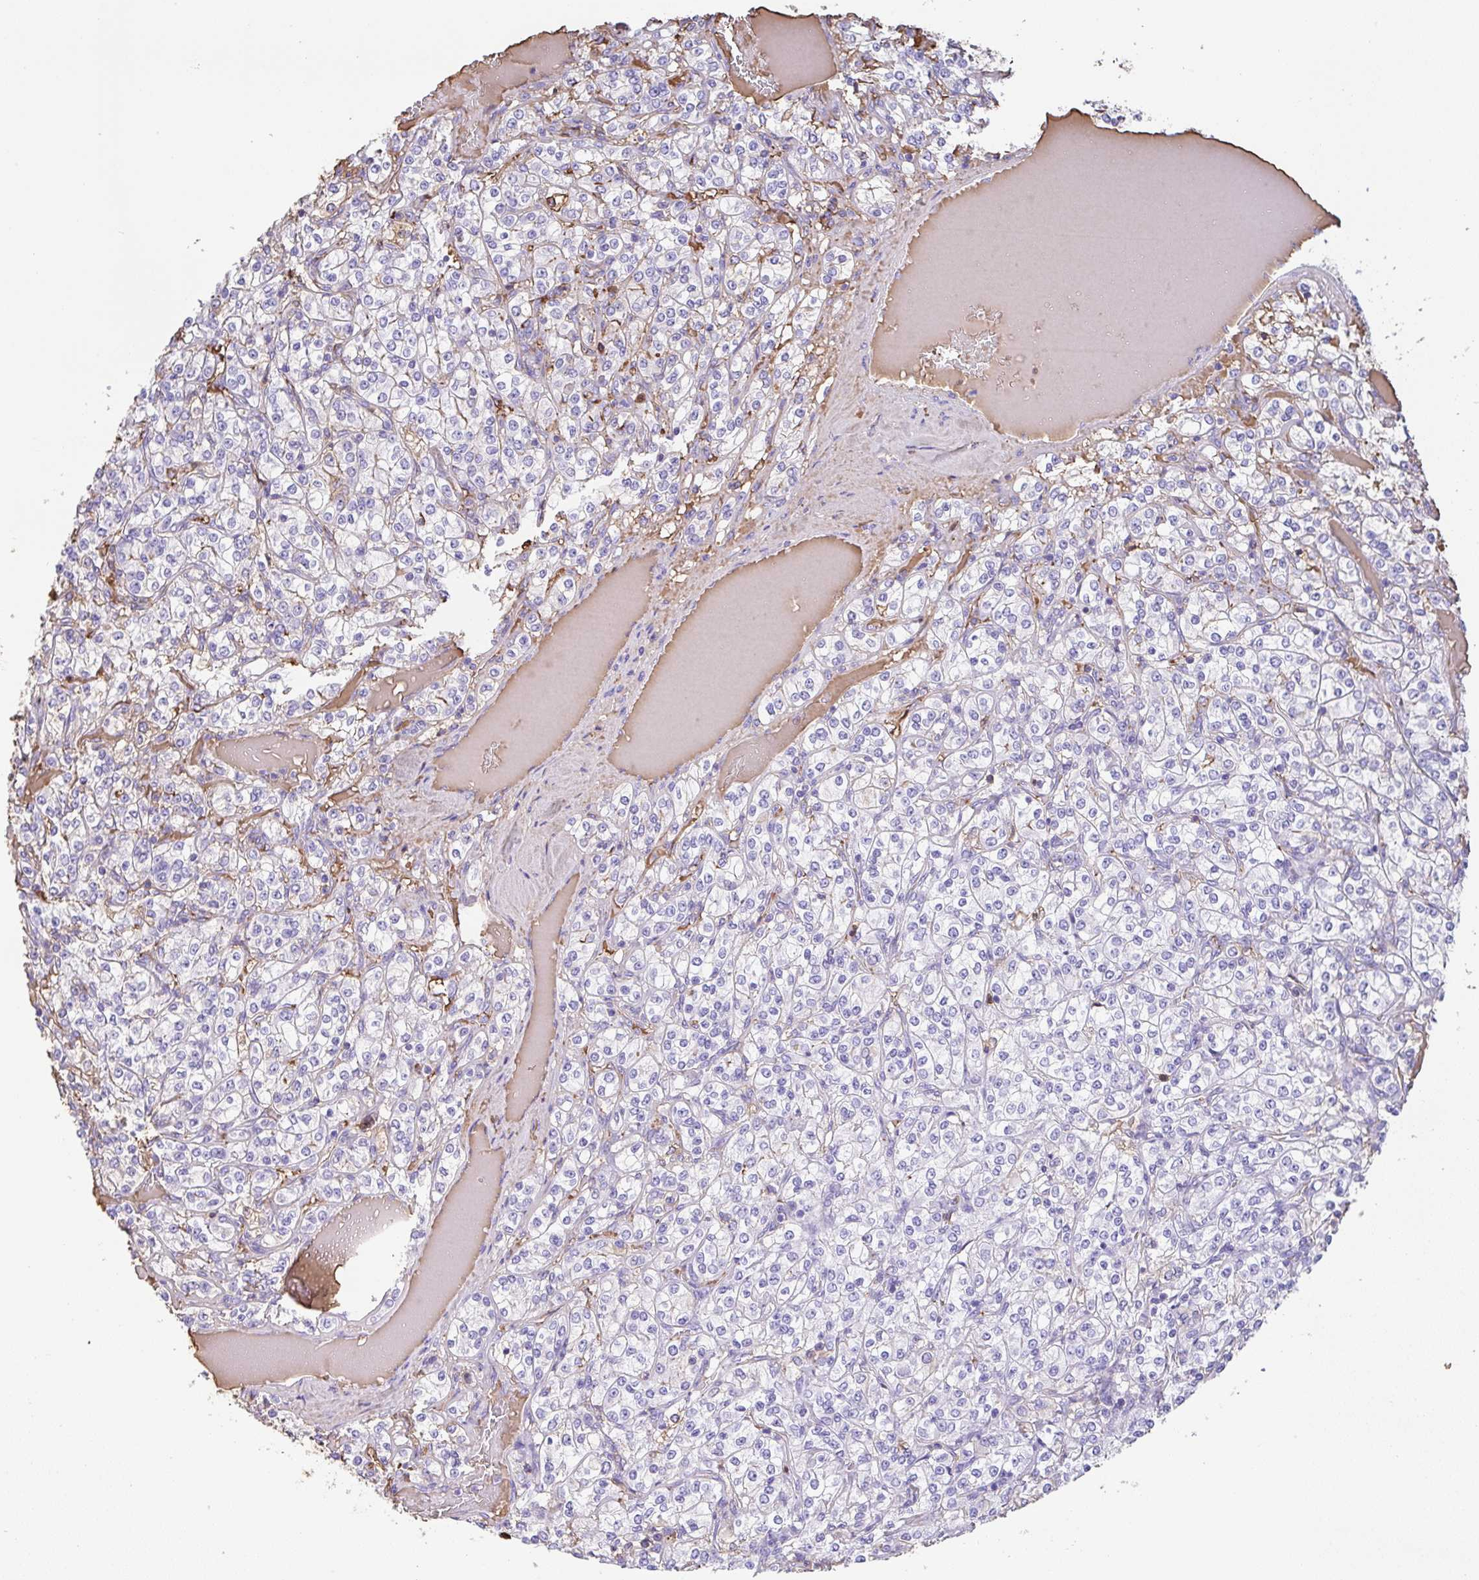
{"staining": {"intensity": "negative", "quantity": "none", "location": "none"}, "tissue": "renal cancer", "cell_type": "Tumor cells", "image_type": "cancer", "snomed": [{"axis": "morphology", "description": "Adenocarcinoma, NOS"}, {"axis": "topography", "description": "Kidney"}], "caption": "Immunohistochemical staining of renal cancer demonstrates no significant expression in tumor cells.", "gene": "HOXC12", "patient": {"sex": "male", "age": 77}}